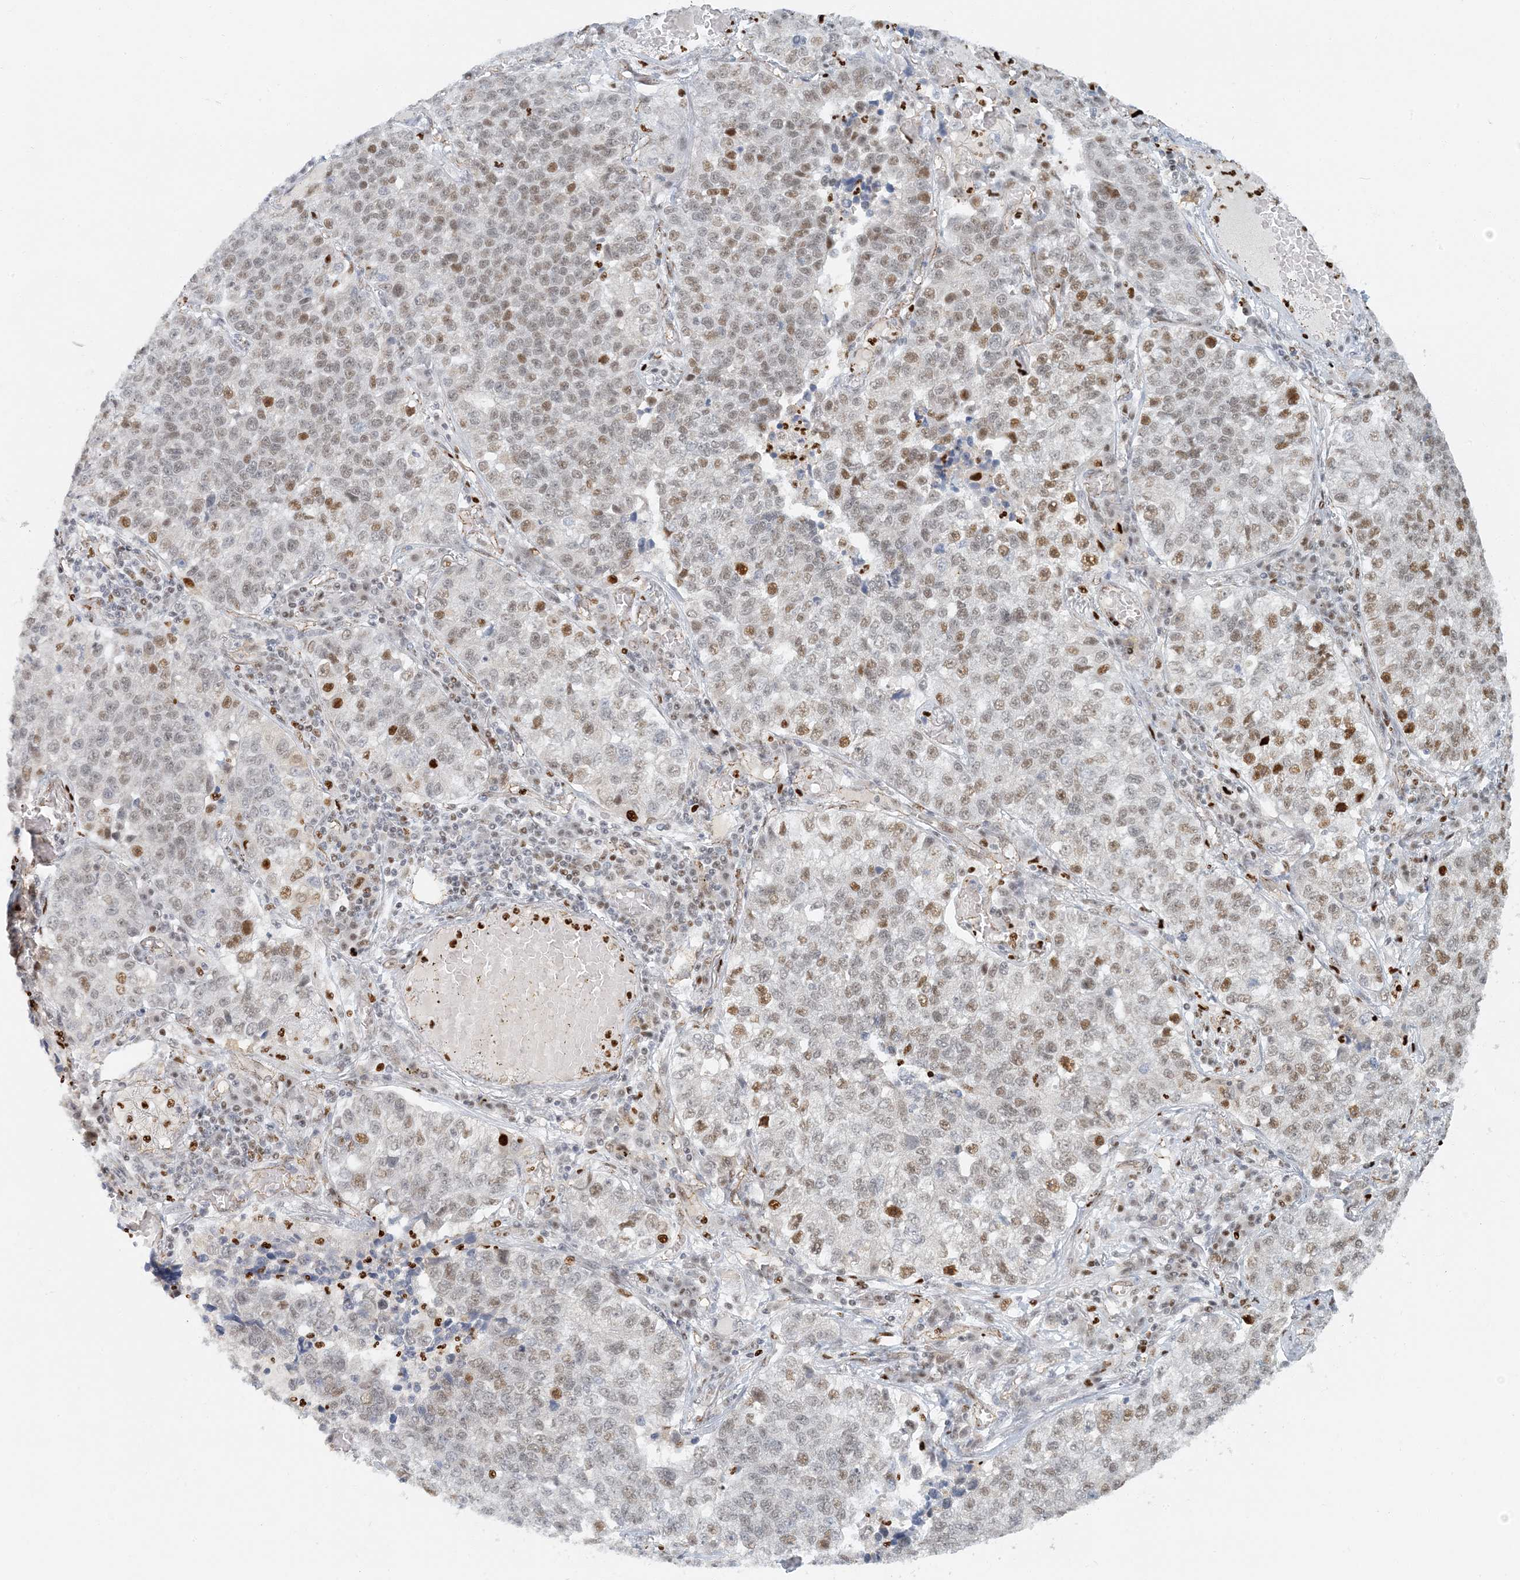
{"staining": {"intensity": "weak", "quantity": ">75%", "location": "nuclear"}, "tissue": "lung cancer", "cell_type": "Tumor cells", "image_type": "cancer", "snomed": [{"axis": "morphology", "description": "Adenocarcinoma, NOS"}, {"axis": "topography", "description": "Lung"}], "caption": "Lung cancer (adenocarcinoma) was stained to show a protein in brown. There is low levels of weak nuclear staining in approximately >75% of tumor cells.", "gene": "AK9", "patient": {"sex": "male", "age": 49}}